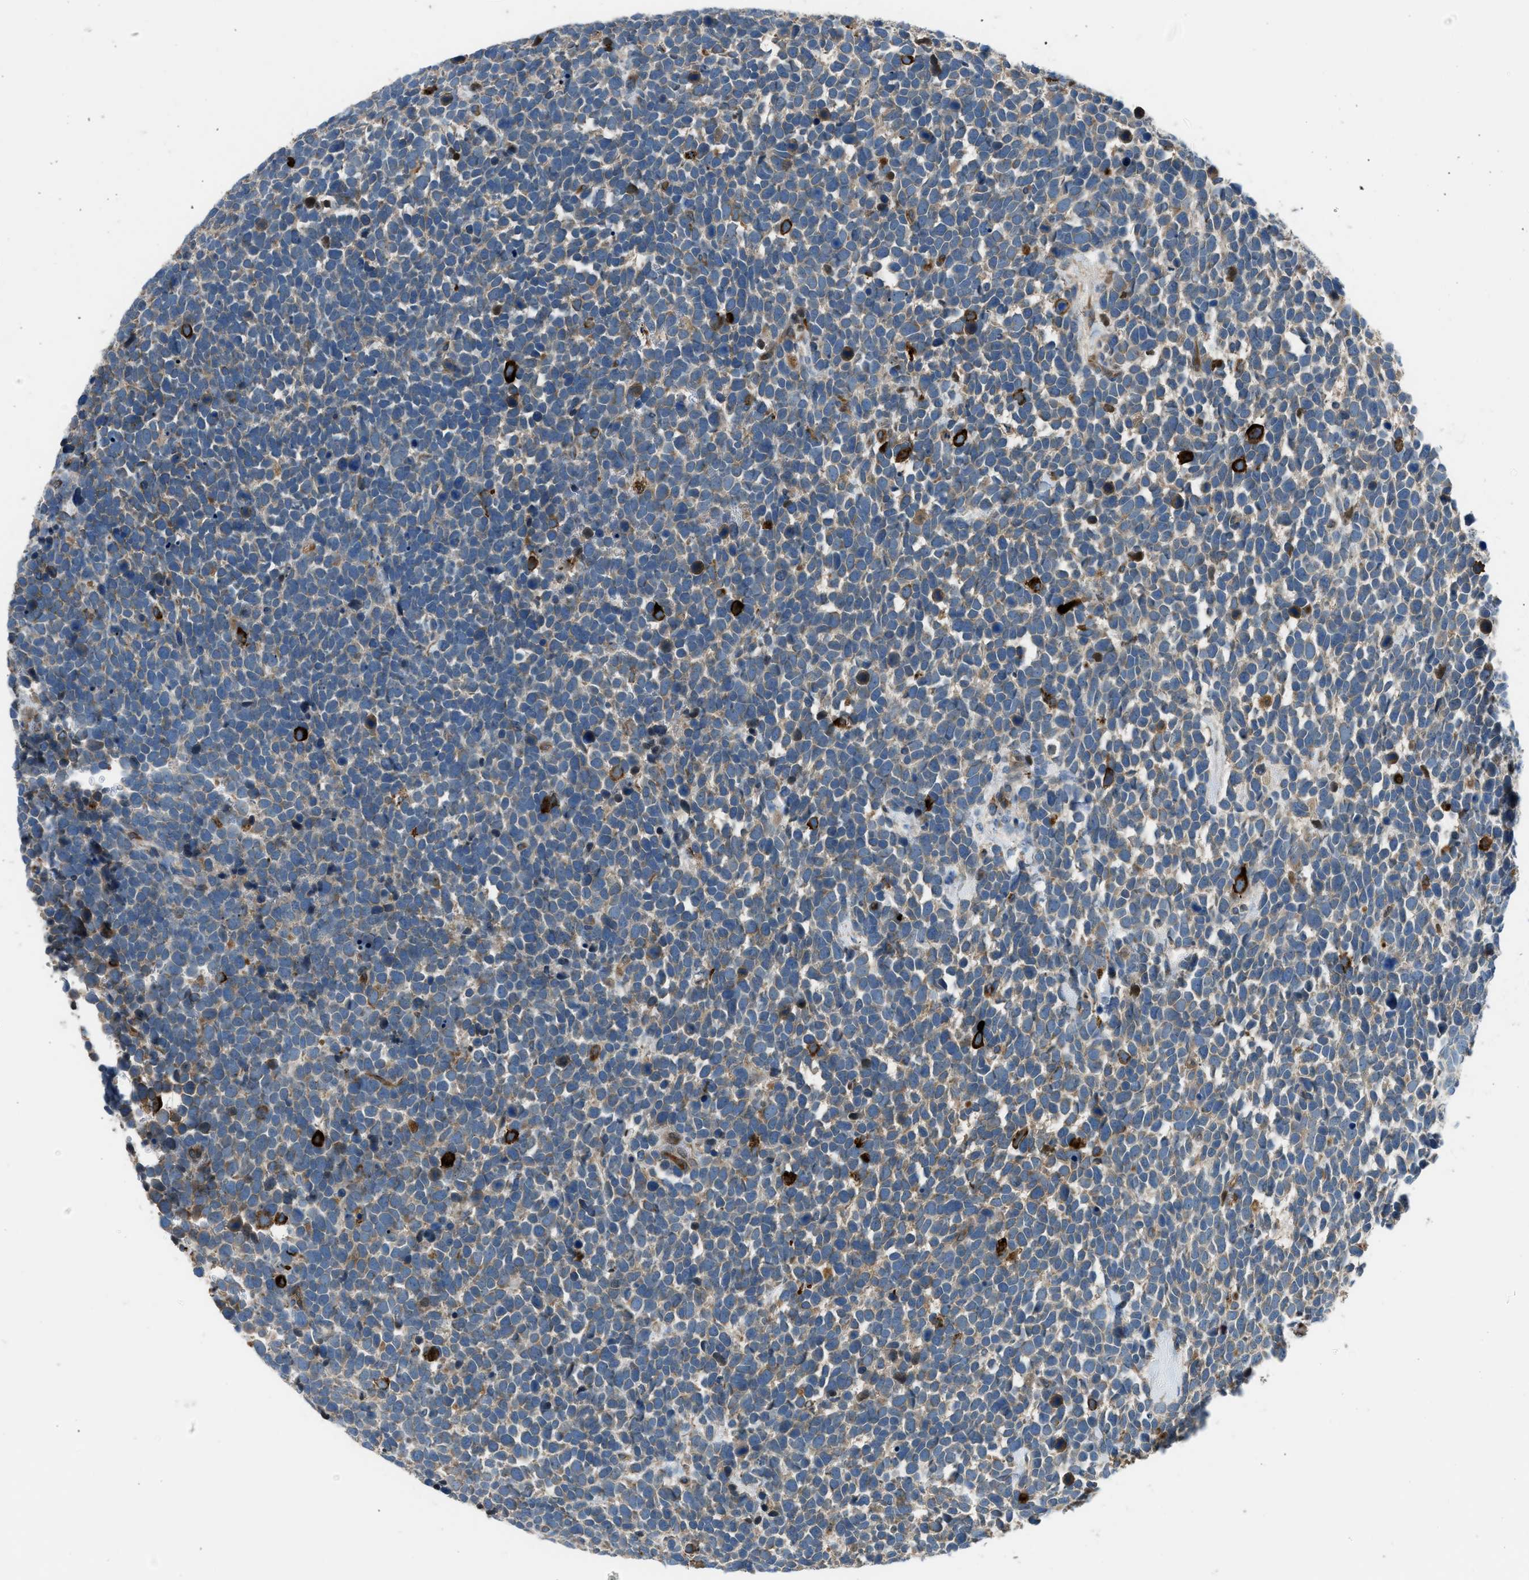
{"staining": {"intensity": "weak", "quantity": ">75%", "location": "cytoplasmic/membranous"}, "tissue": "urothelial cancer", "cell_type": "Tumor cells", "image_type": "cancer", "snomed": [{"axis": "morphology", "description": "Urothelial carcinoma, High grade"}, {"axis": "topography", "description": "Urinary bladder"}], "caption": "Urothelial carcinoma (high-grade) was stained to show a protein in brown. There is low levels of weak cytoplasmic/membranous positivity in about >75% of tumor cells.", "gene": "LMBR1", "patient": {"sex": "female", "age": 82}}